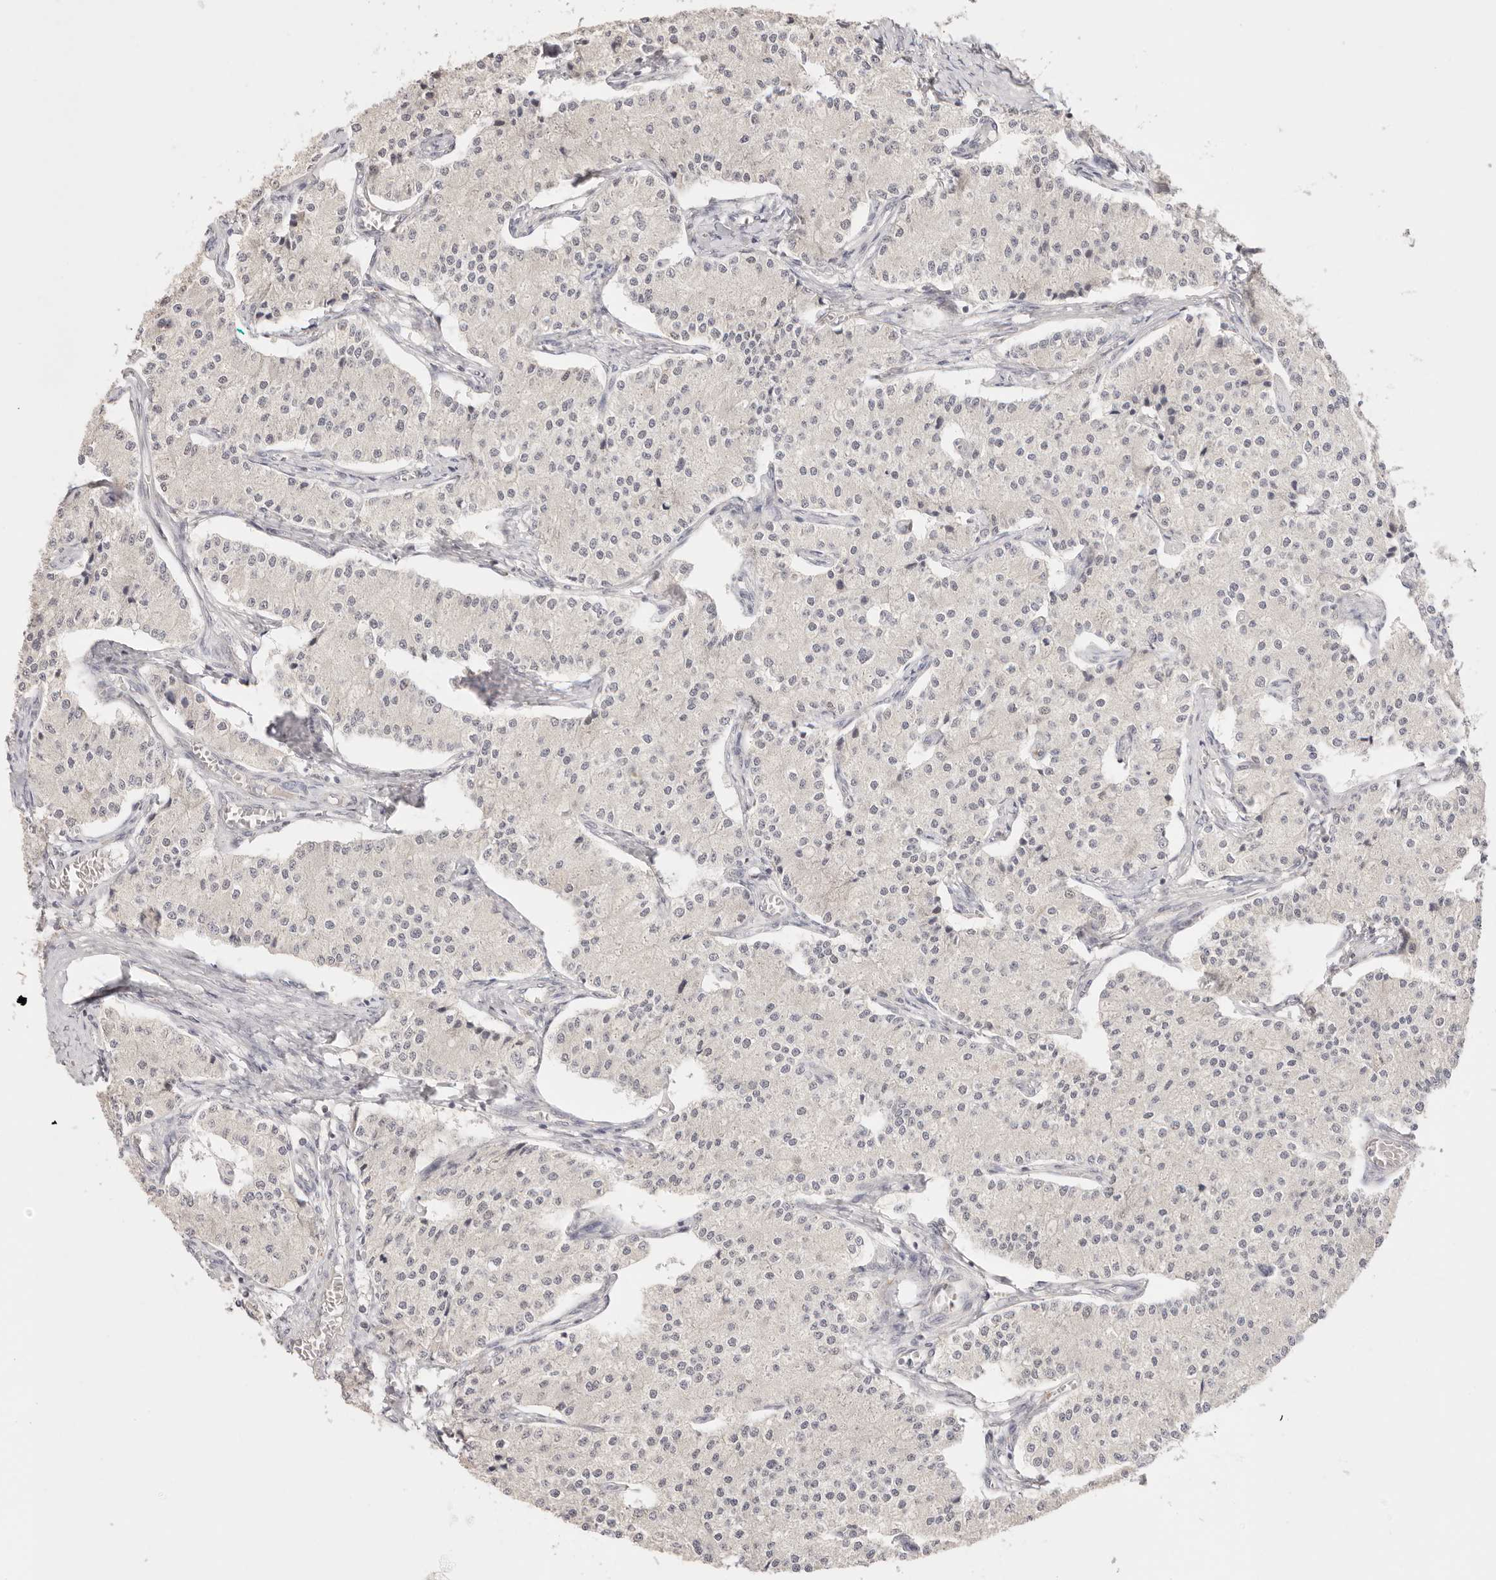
{"staining": {"intensity": "negative", "quantity": "none", "location": "none"}, "tissue": "carcinoid", "cell_type": "Tumor cells", "image_type": "cancer", "snomed": [{"axis": "morphology", "description": "Carcinoid, malignant, NOS"}, {"axis": "topography", "description": "Colon"}], "caption": "Carcinoid stained for a protein using immunohistochemistry reveals no staining tumor cells.", "gene": "RFC3", "patient": {"sex": "female", "age": 52}}